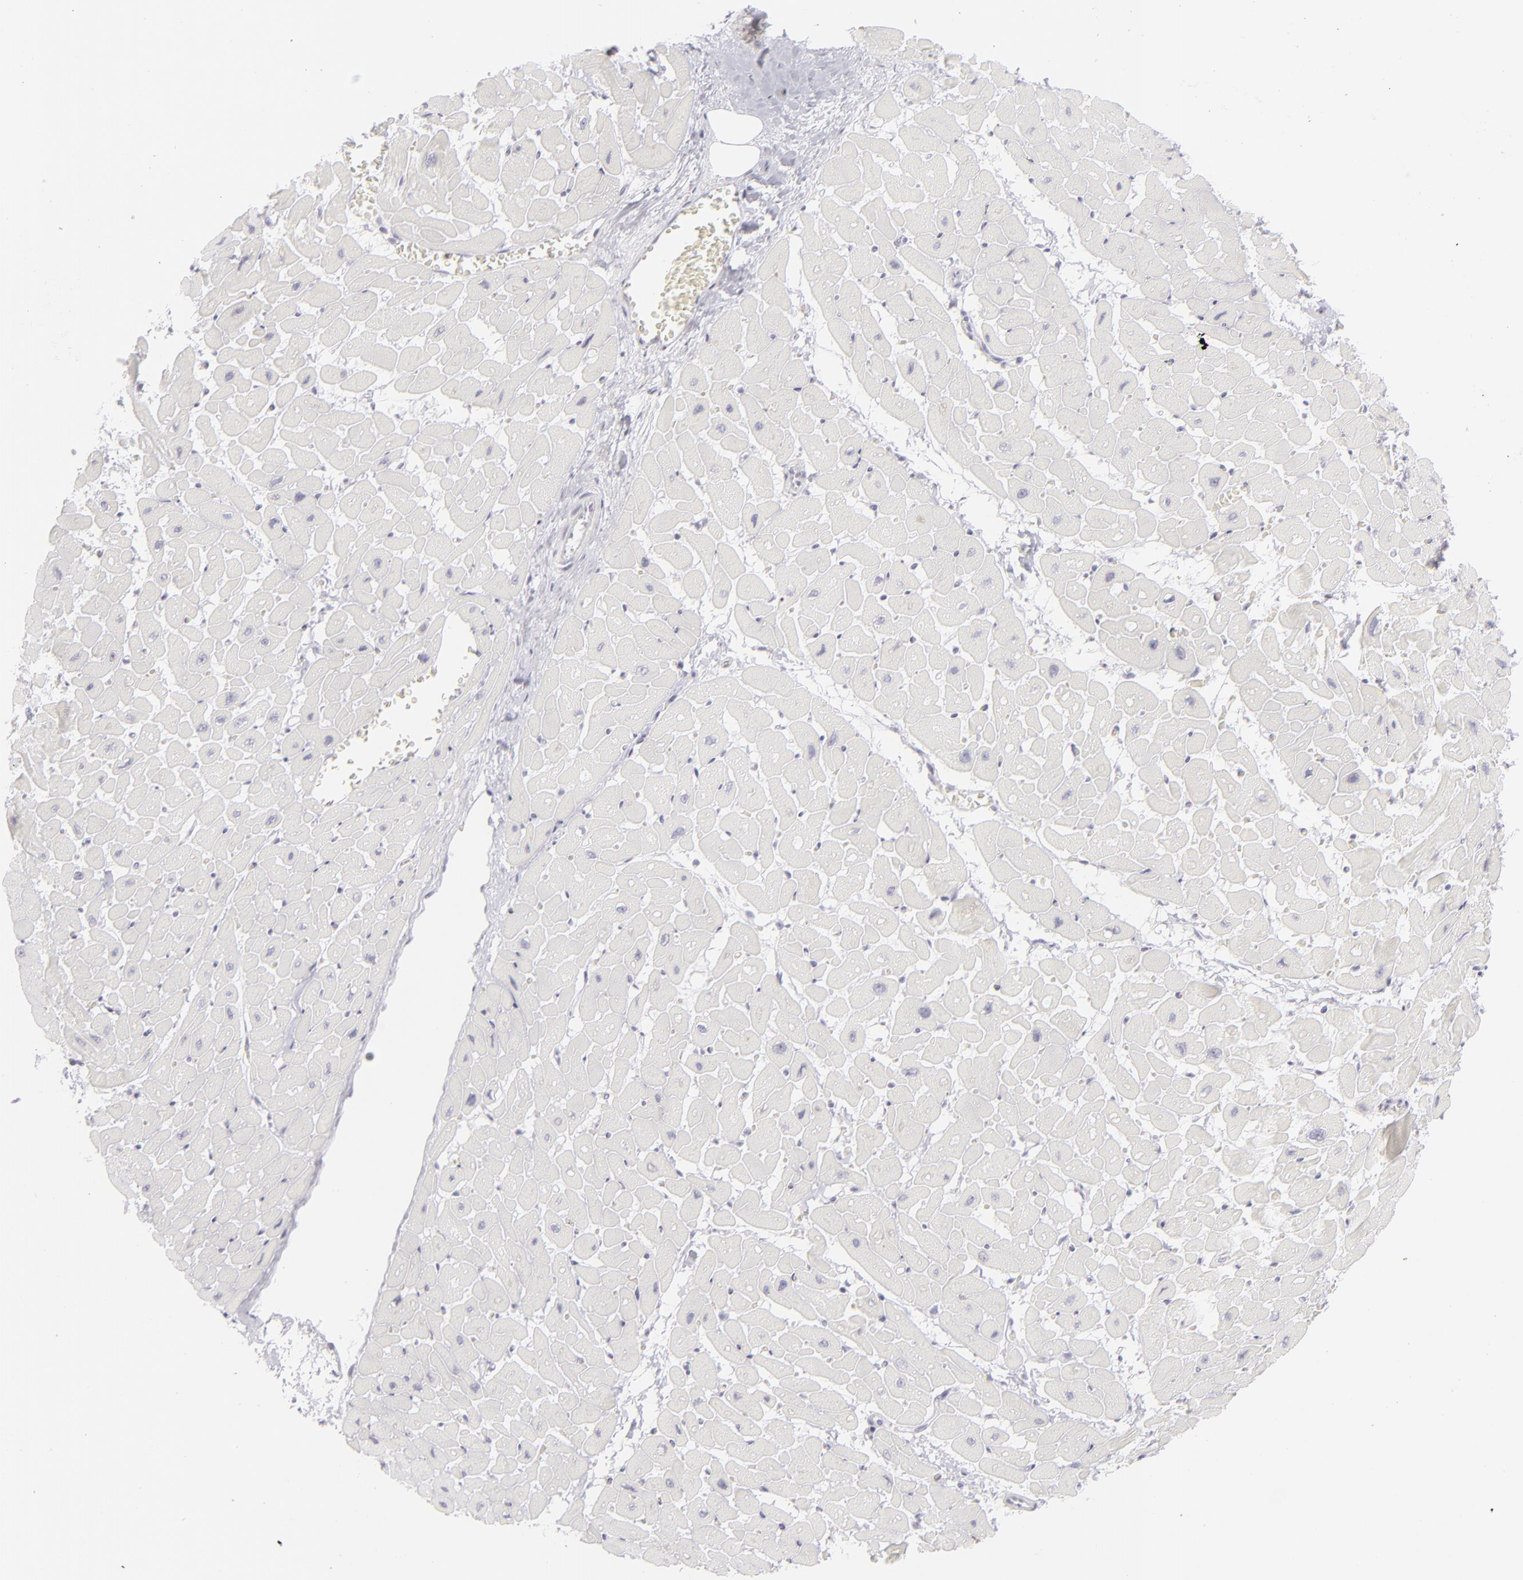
{"staining": {"intensity": "negative", "quantity": "none", "location": "none"}, "tissue": "heart muscle", "cell_type": "Cardiomyocytes", "image_type": "normal", "snomed": [{"axis": "morphology", "description": "Normal tissue, NOS"}, {"axis": "topography", "description": "Heart"}], "caption": "An immunohistochemistry (IHC) micrograph of benign heart muscle is shown. There is no staining in cardiomyocytes of heart muscle.", "gene": "CD7", "patient": {"sex": "male", "age": 45}}